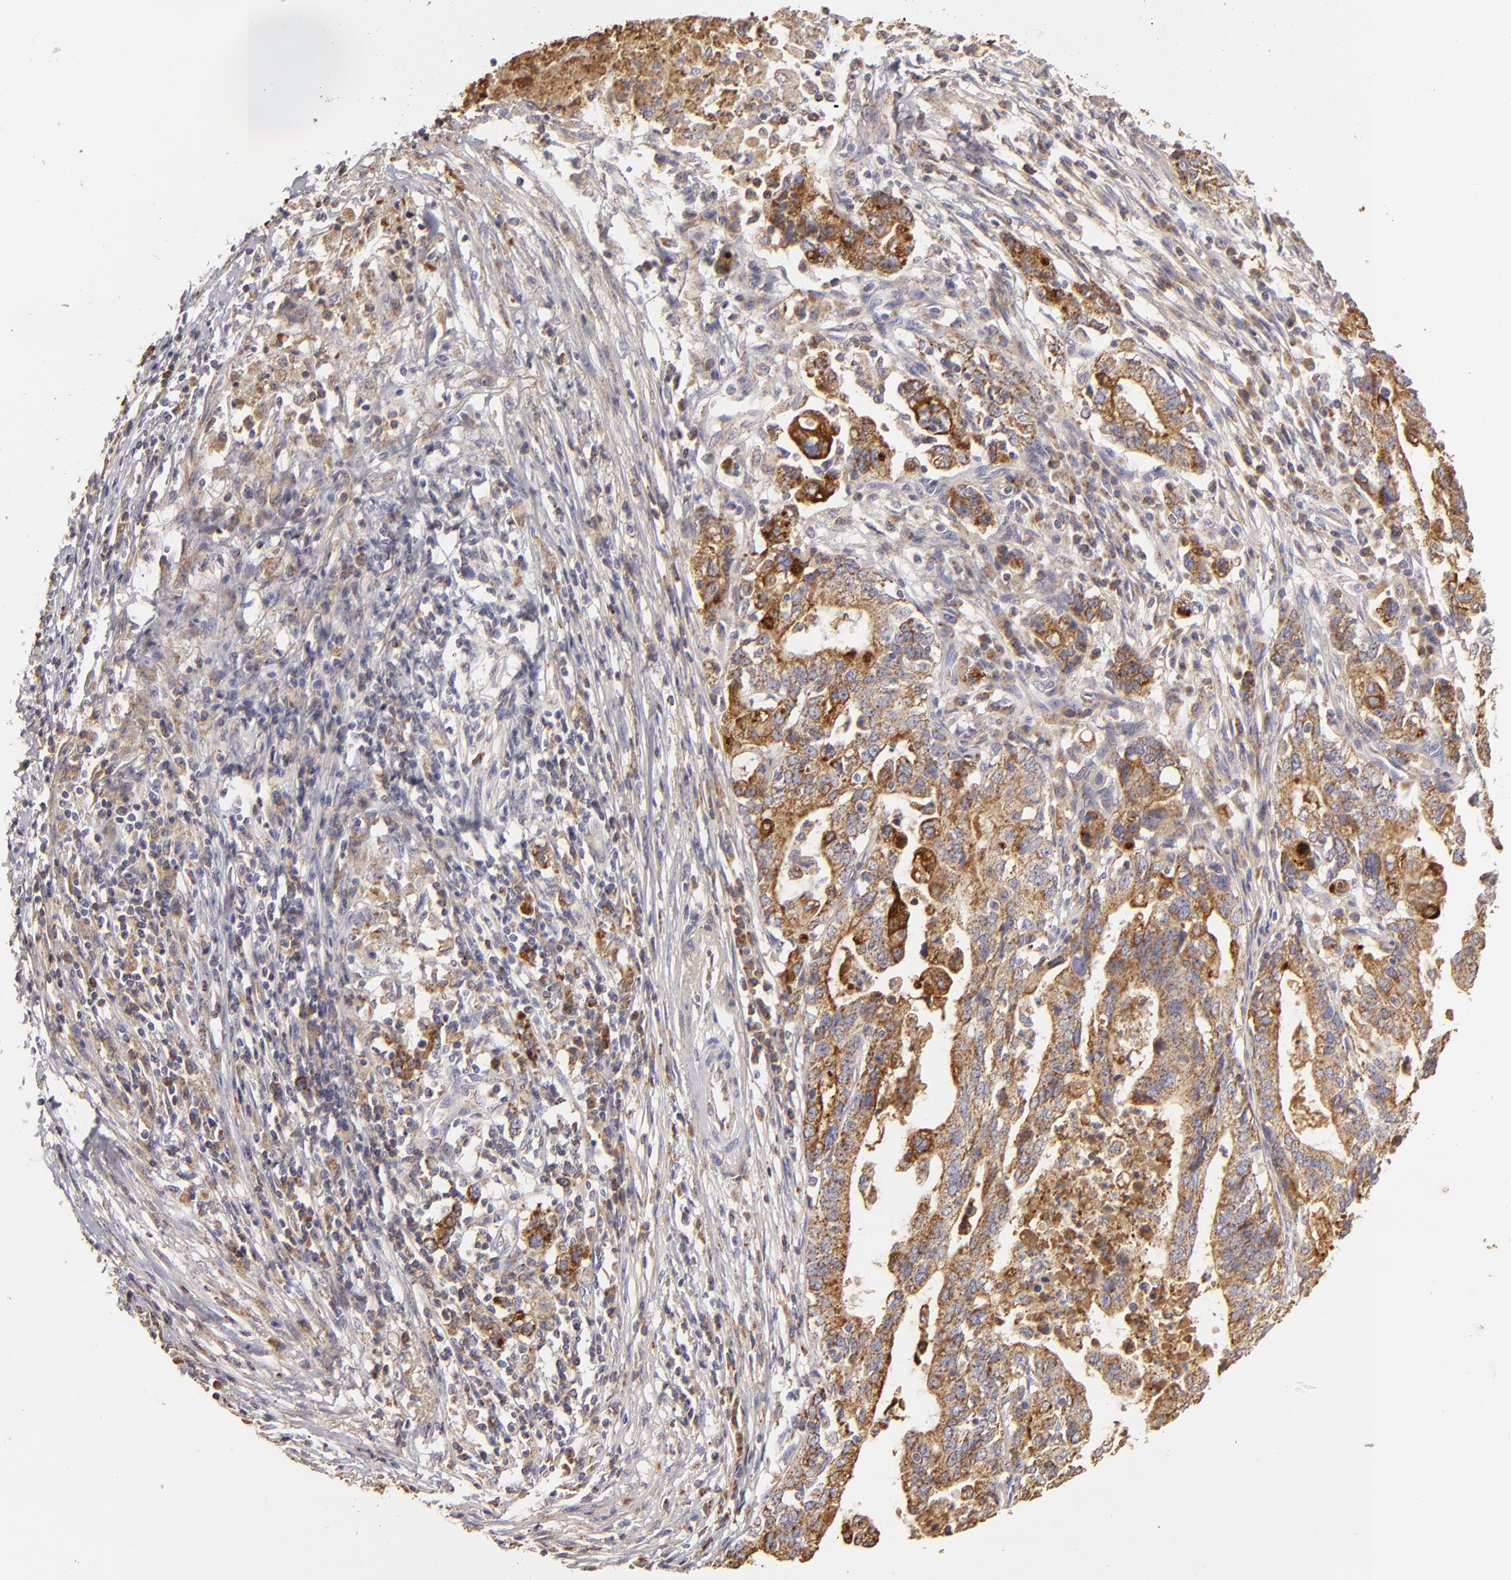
{"staining": {"intensity": "moderate", "quantity": ">75%", "location": "cytoplasmic/membranous"}, "tissue": "stomach cancer", "cell_type": "Tumor cells", "image_type": "cancer", "snomed": [{"axis": "morphology", "description": "Adenocarcinoma, NOS"}, {"axis": "topography", "description": "Stomach, upper"}], "caption": "The photomicrograph displays a brown stain indicating the presence of a protein in the cytoplasmic/membranous of tumor cells in stomach cancer. Nuclei are stained in blue.", "gene": "CFB", "patient": {"sex": "female", "age": 50}}